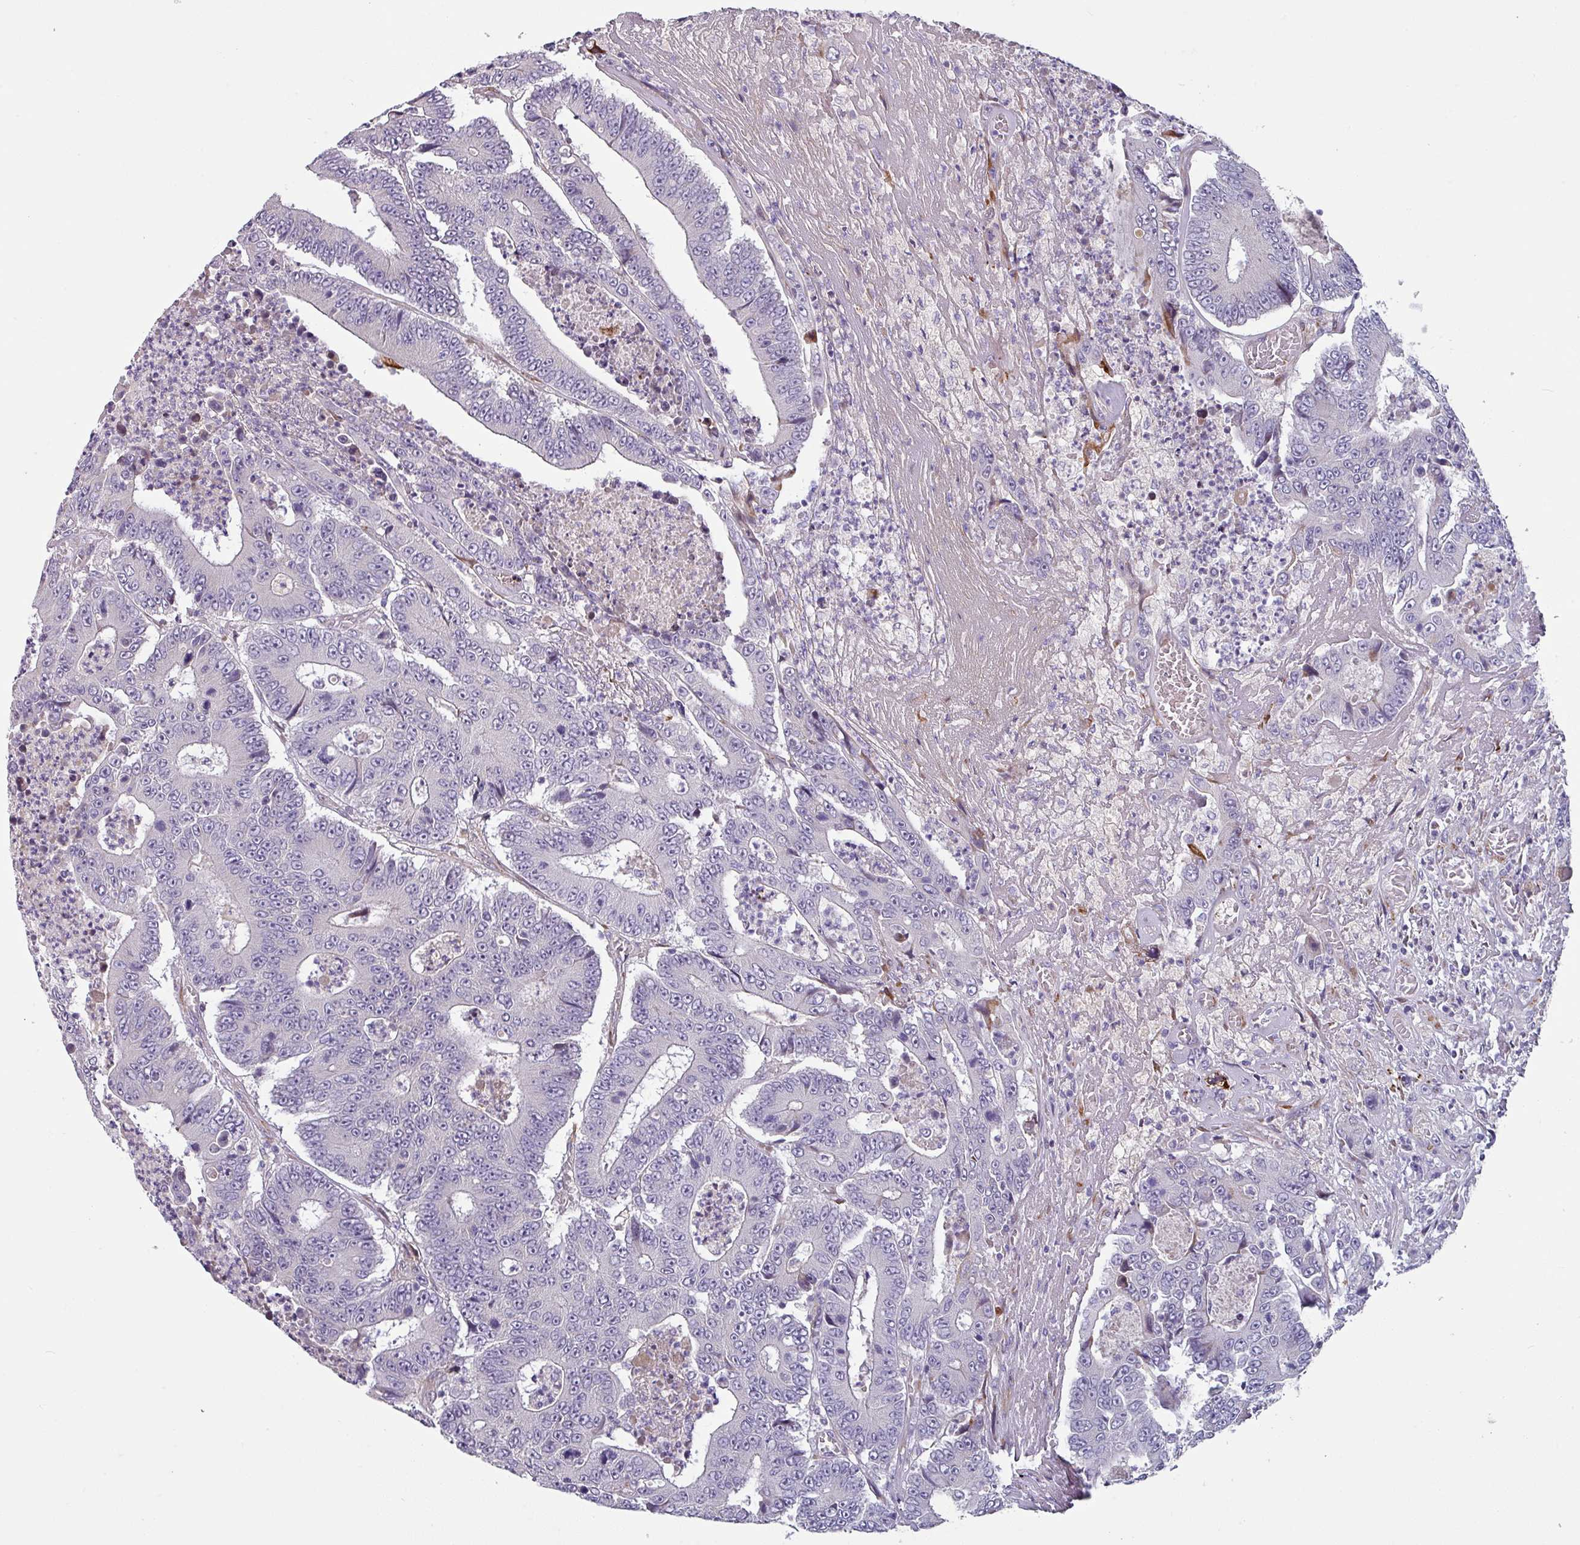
{"staining": {"intensity": "negative", "quantity": "none", "location": "none"}, "tissue": "colorectal cancer", "cell_type": "Tumor cells", "image_type": "cancer", "snomed": [{"axis": "morphology", "description": "Adenocarcinoma, NOS"}, {"axis": "topography", "description": "Colon"}], "caption": "IHC of colorectal cancer exhibits no staining in tumor cells.", "gene": "KLHL3", "patient": {"sex": "male", "age": 83}}